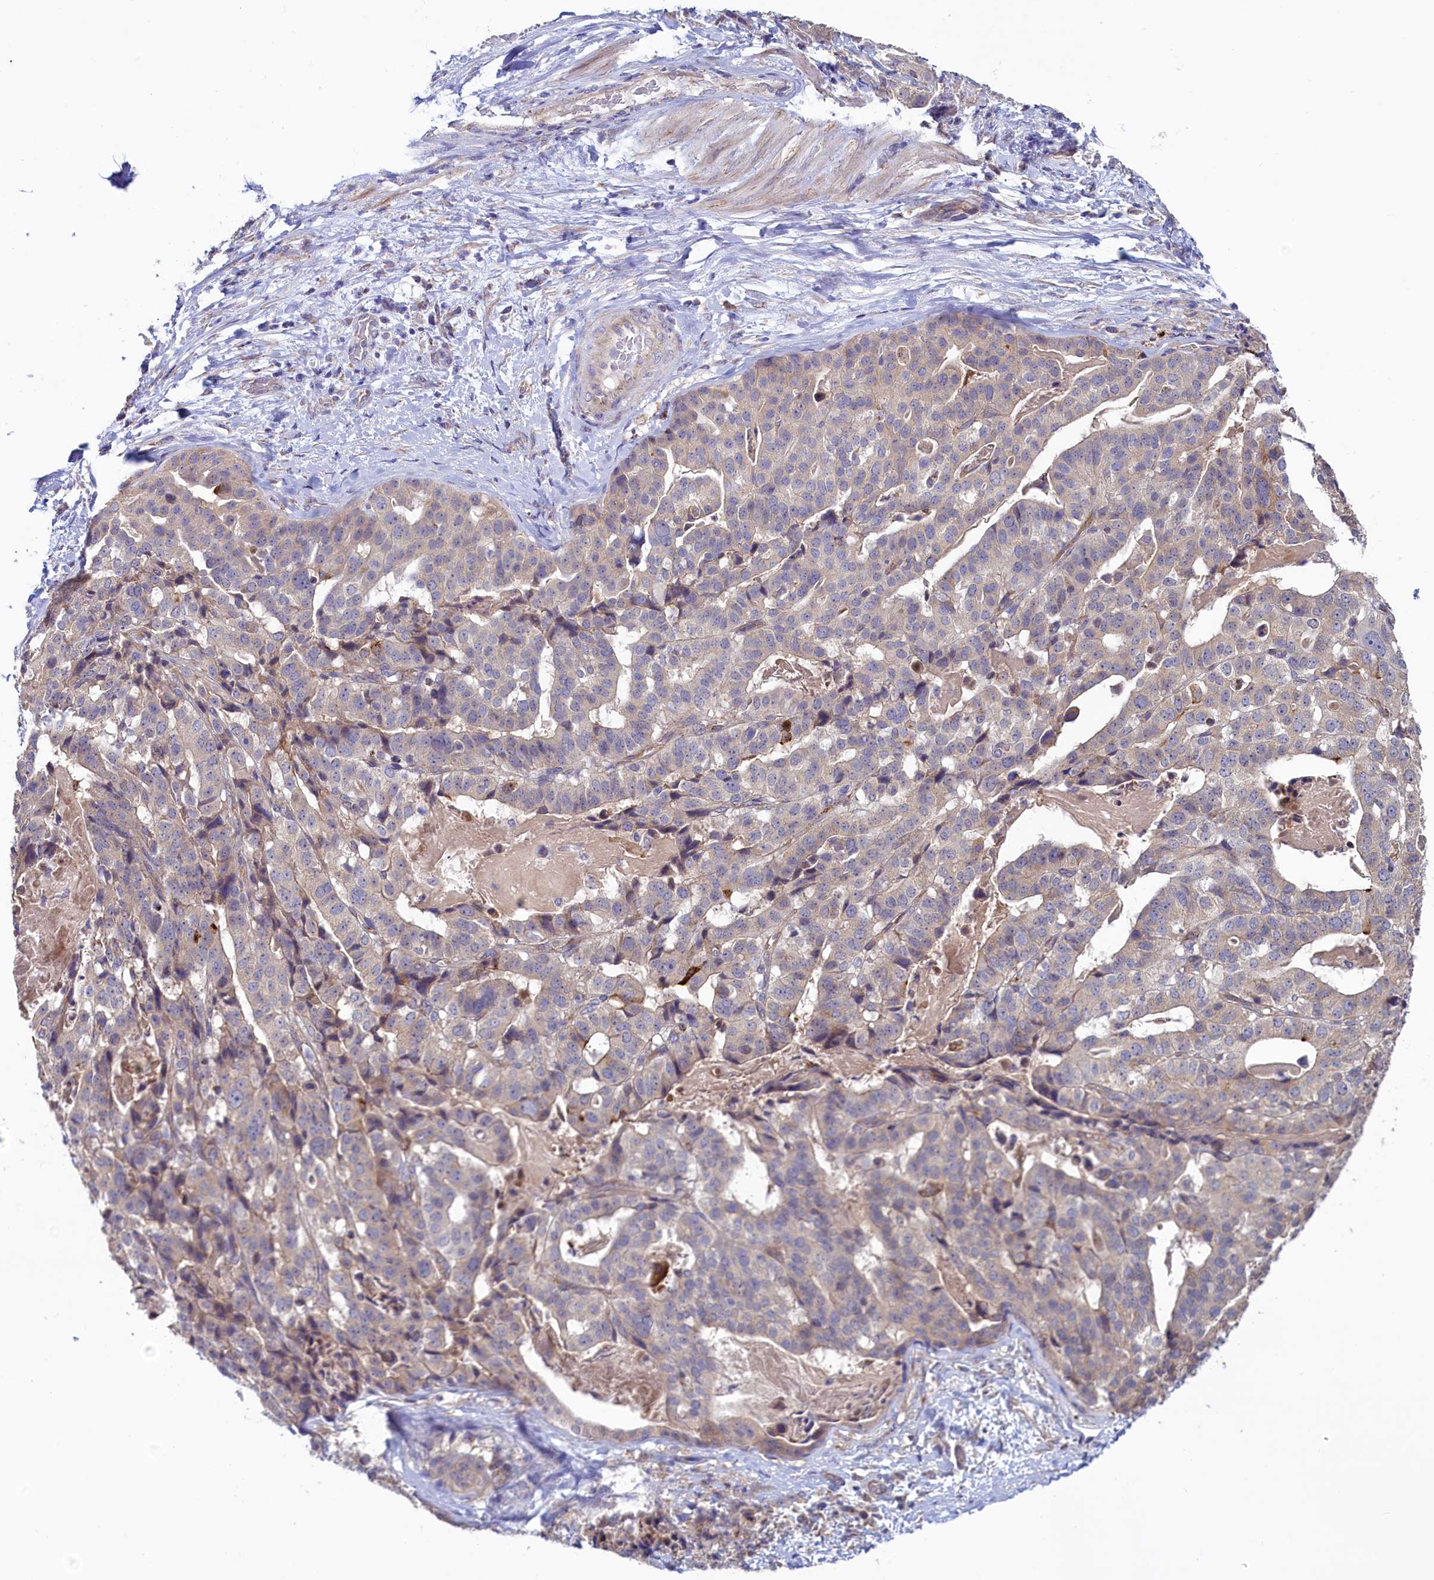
{"staining": {"intensity": "weak", "quantity": "<25%", "location": "cytoplasmic/membranous"}, "tissue": "stomach cancer", "cell_type": "Tumor cells", "image_type": "cancer", "snomed": [{"axis": "morphology", "description": "Adenocarcinoma, NOS"}, {"axis": "topography", "description": "Stomach"}], "caption": "Stomach cancer was stained to show a protein in brown. There is no significant staining in tumor cells.", "gene": "SPATA2L", "patient": {"sex": "male", "age": 48}}